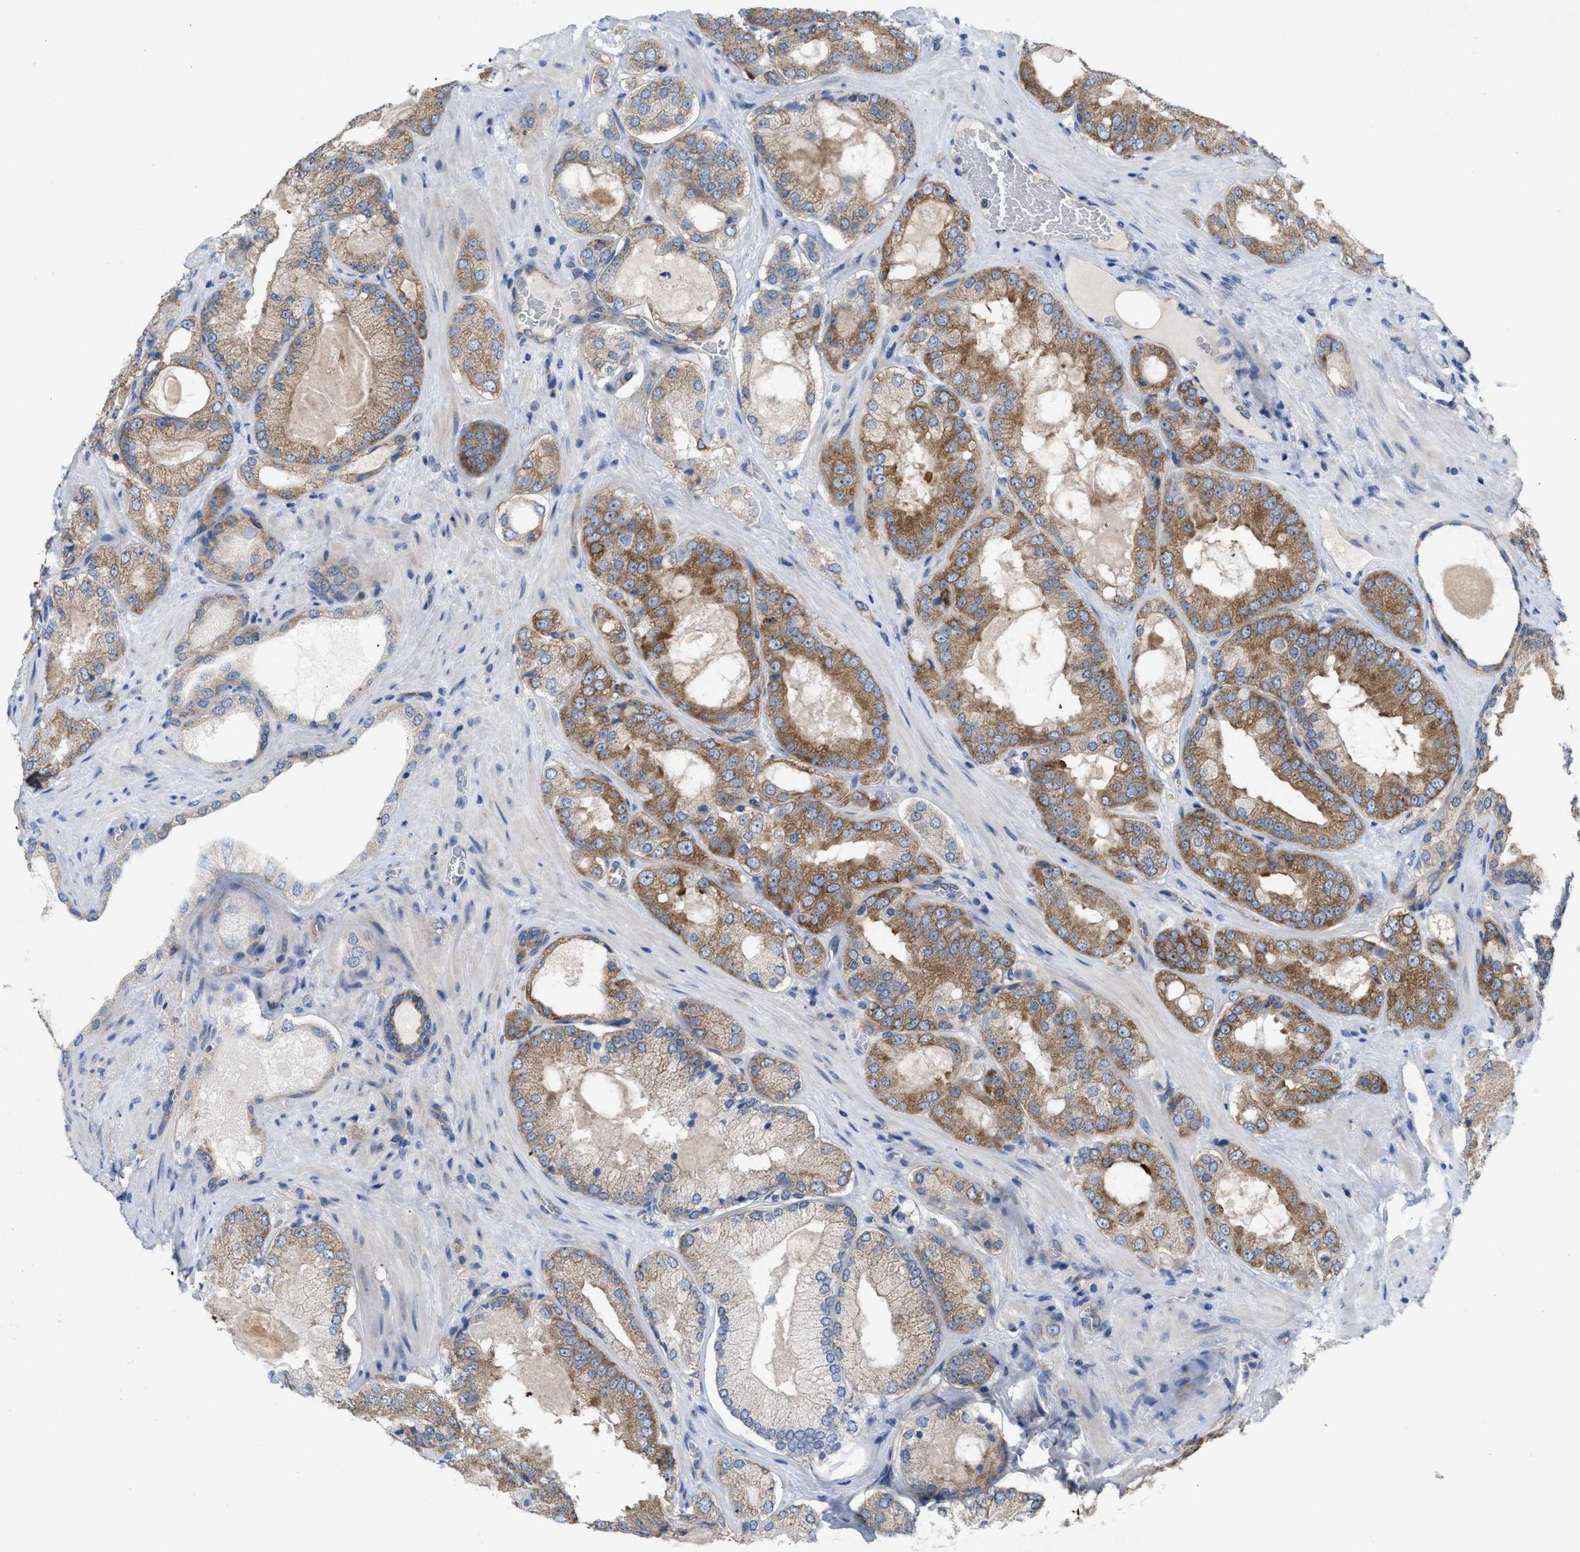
{"staining": {"intensity": "moderate", "quantity": ">75%", "location": "cytoplasmic/membranous"}, "tissue": "prostate cancer", "cell_type": "Tumor cells", "image_type": "cancer", "snomed": [{"axis": "morphology", "description": "Adenocarcinoma, Low grade"}, {"axis": "topography", "description": "Prostate"}], "caption": "Tumor cells demonstrate medium levels of moderate cytoplasmic/membranous staining in approximately >75% of cells in human prostate cancer.", "gene": "UBAP2", "patient": {"sex": "male", "age": 65}}